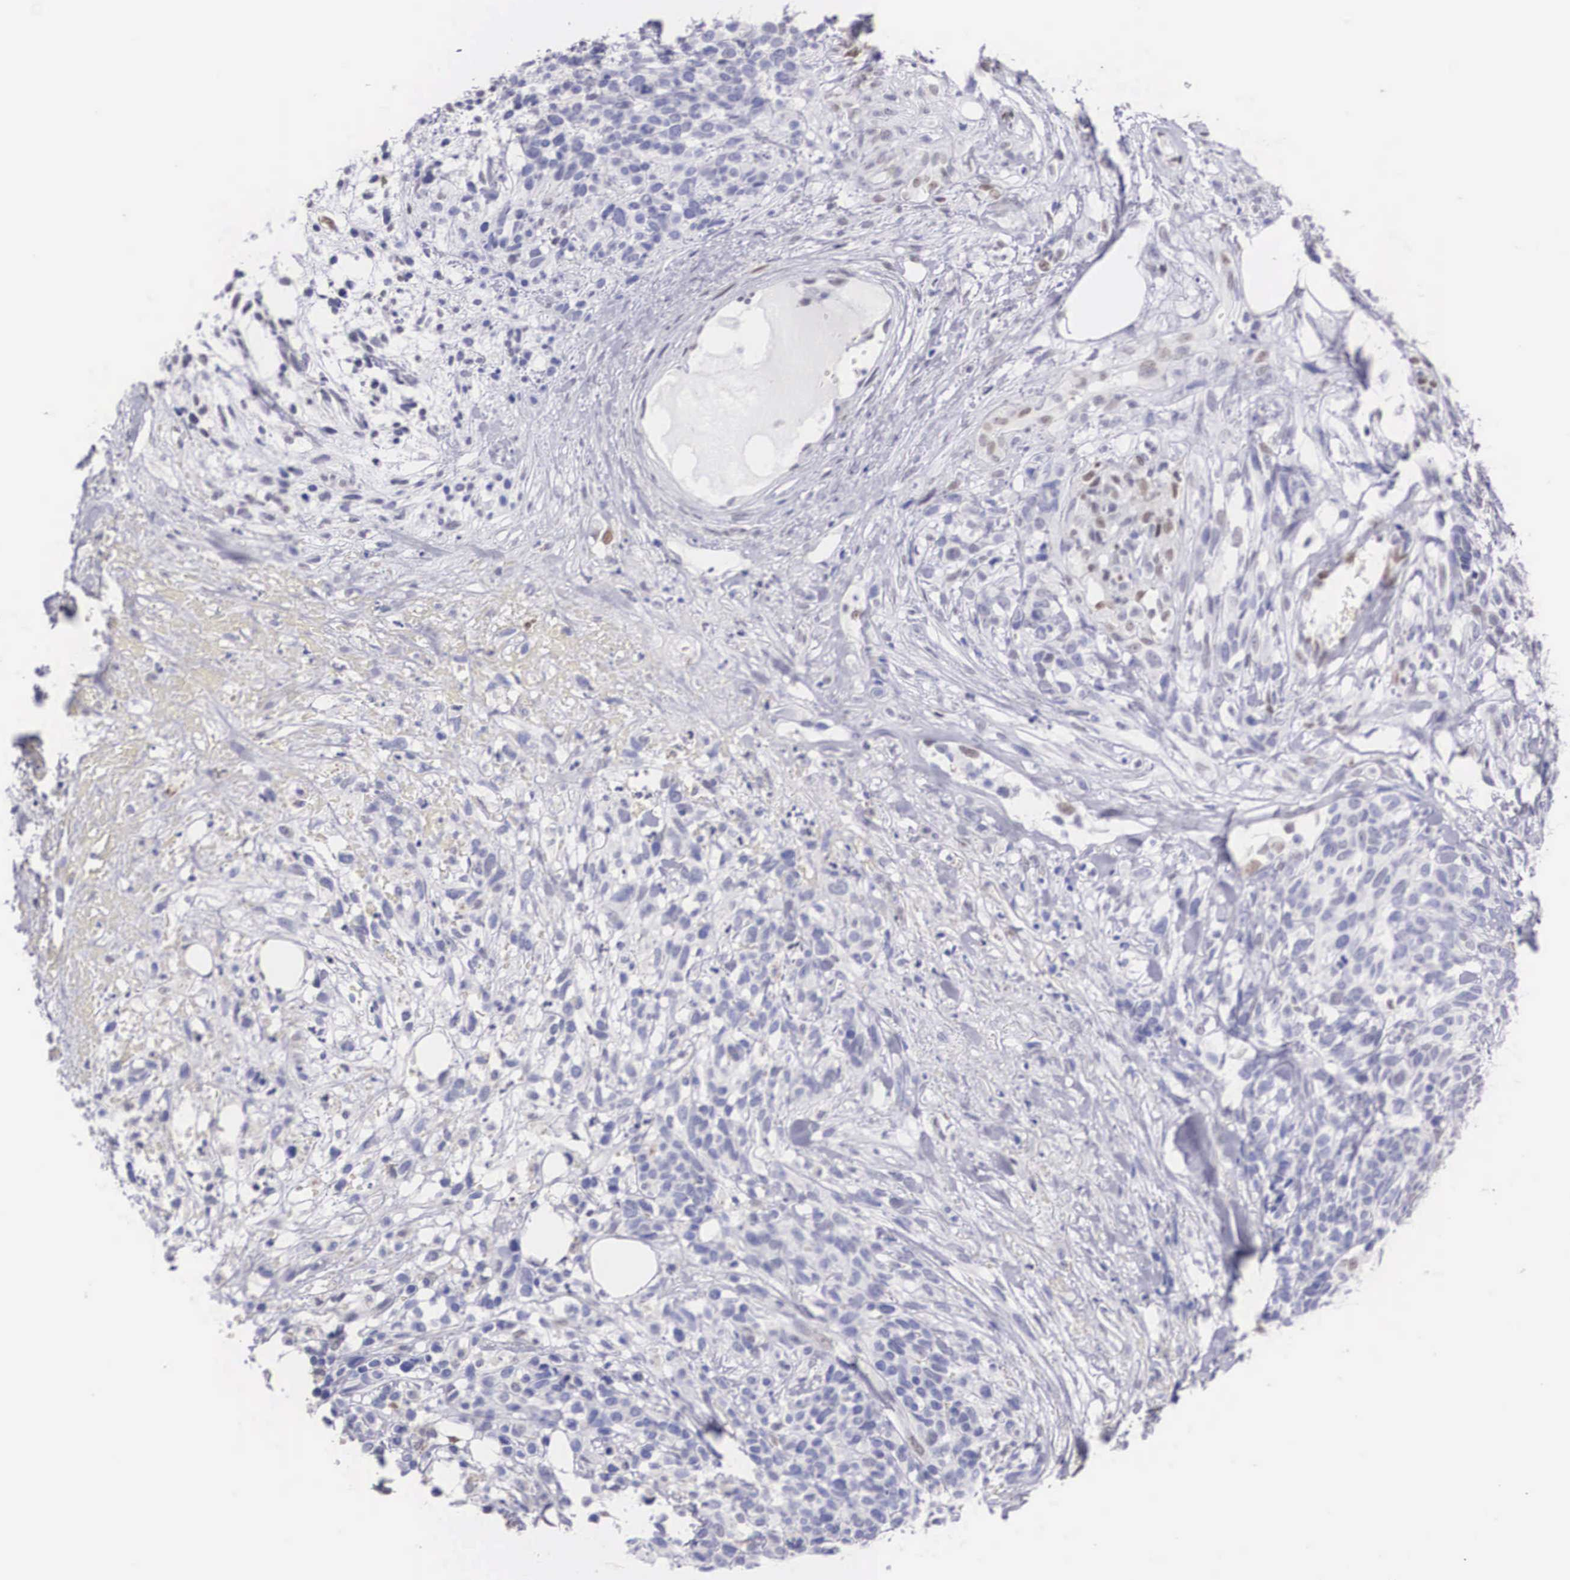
{"staining": {"intensity": "negative", "quantity": "none", "location": "none"}, "tissue": "melanoma", "cell_type": "Tumor cells", "image_type": "cancer", "snomed": [{"axis": "morphology", "description": "Malignant melanoma, NOS"}, {"axis": "topography", "description": "Skin"}], "caption": "Malignant melanoma was stained to show a protein in brown. There is no significant staining in tumor cells.", "gene": "HMGN5", "patient": {"sex": "female", "age": 85}}